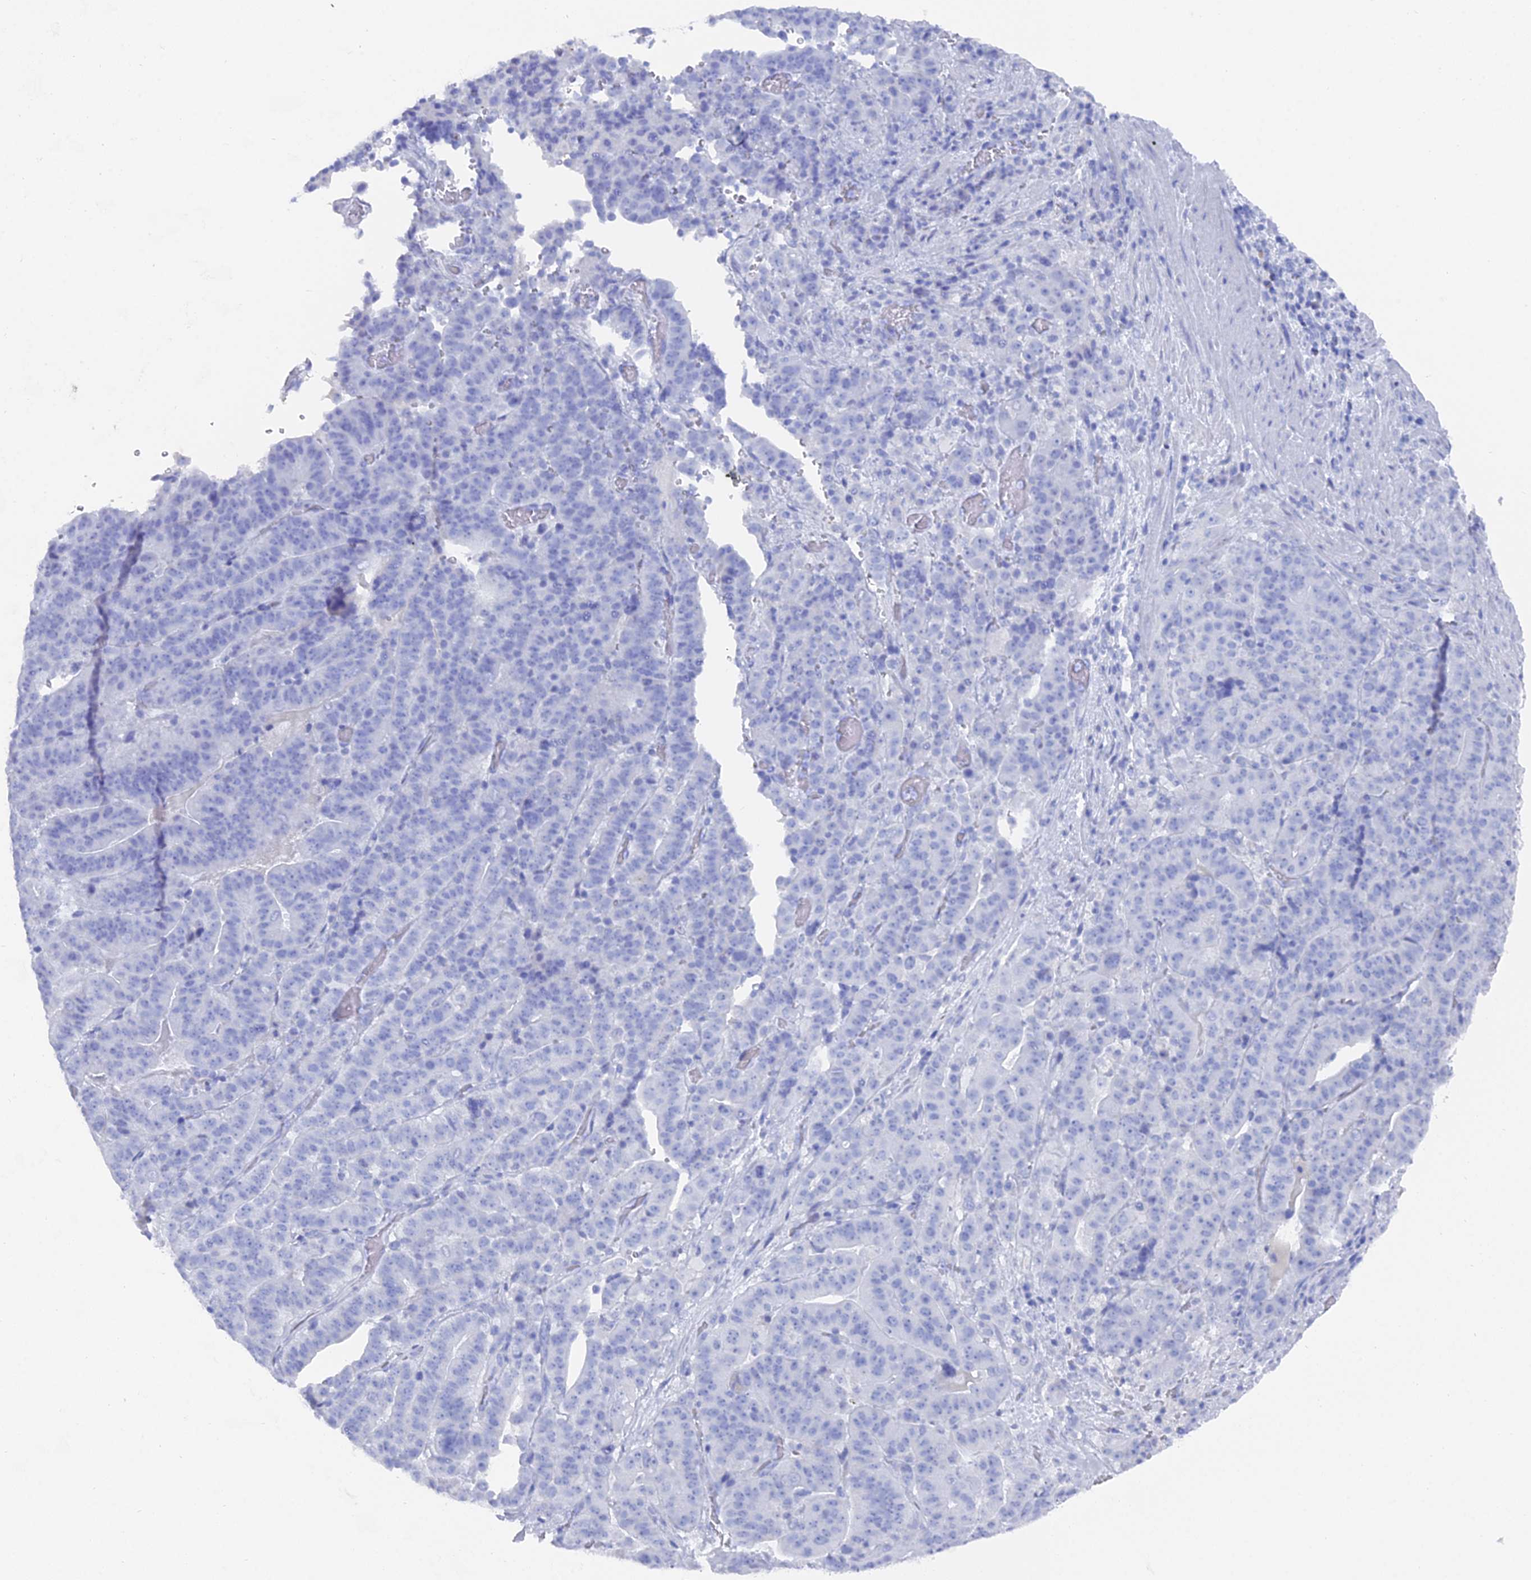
{"staining": {"intensity": "negative", "quantity": "none", "location": "none"}, "tissue": "stomach cancer", "cell_type": "Tumor cells", "image_type": "cancer", "snomed": [{"axis": "morphology", "description": "Adenocarcinoma, NOS"}, {"axis": "topography", "description": "Stomach"}], "caption": "A high-resolution histopathology image shows immunohistochemistry (IHC) staining of adenocarcinoma (stomach), which demonstrates no significant positivity in tumor cells. (Stains: DAB immunohistochemistry with hematoxylin counter stain, Microscopy: brightfield microscopy at high magnification).", "gene": "ENPP3", "patient": {"sex": "male", "age": 48}}